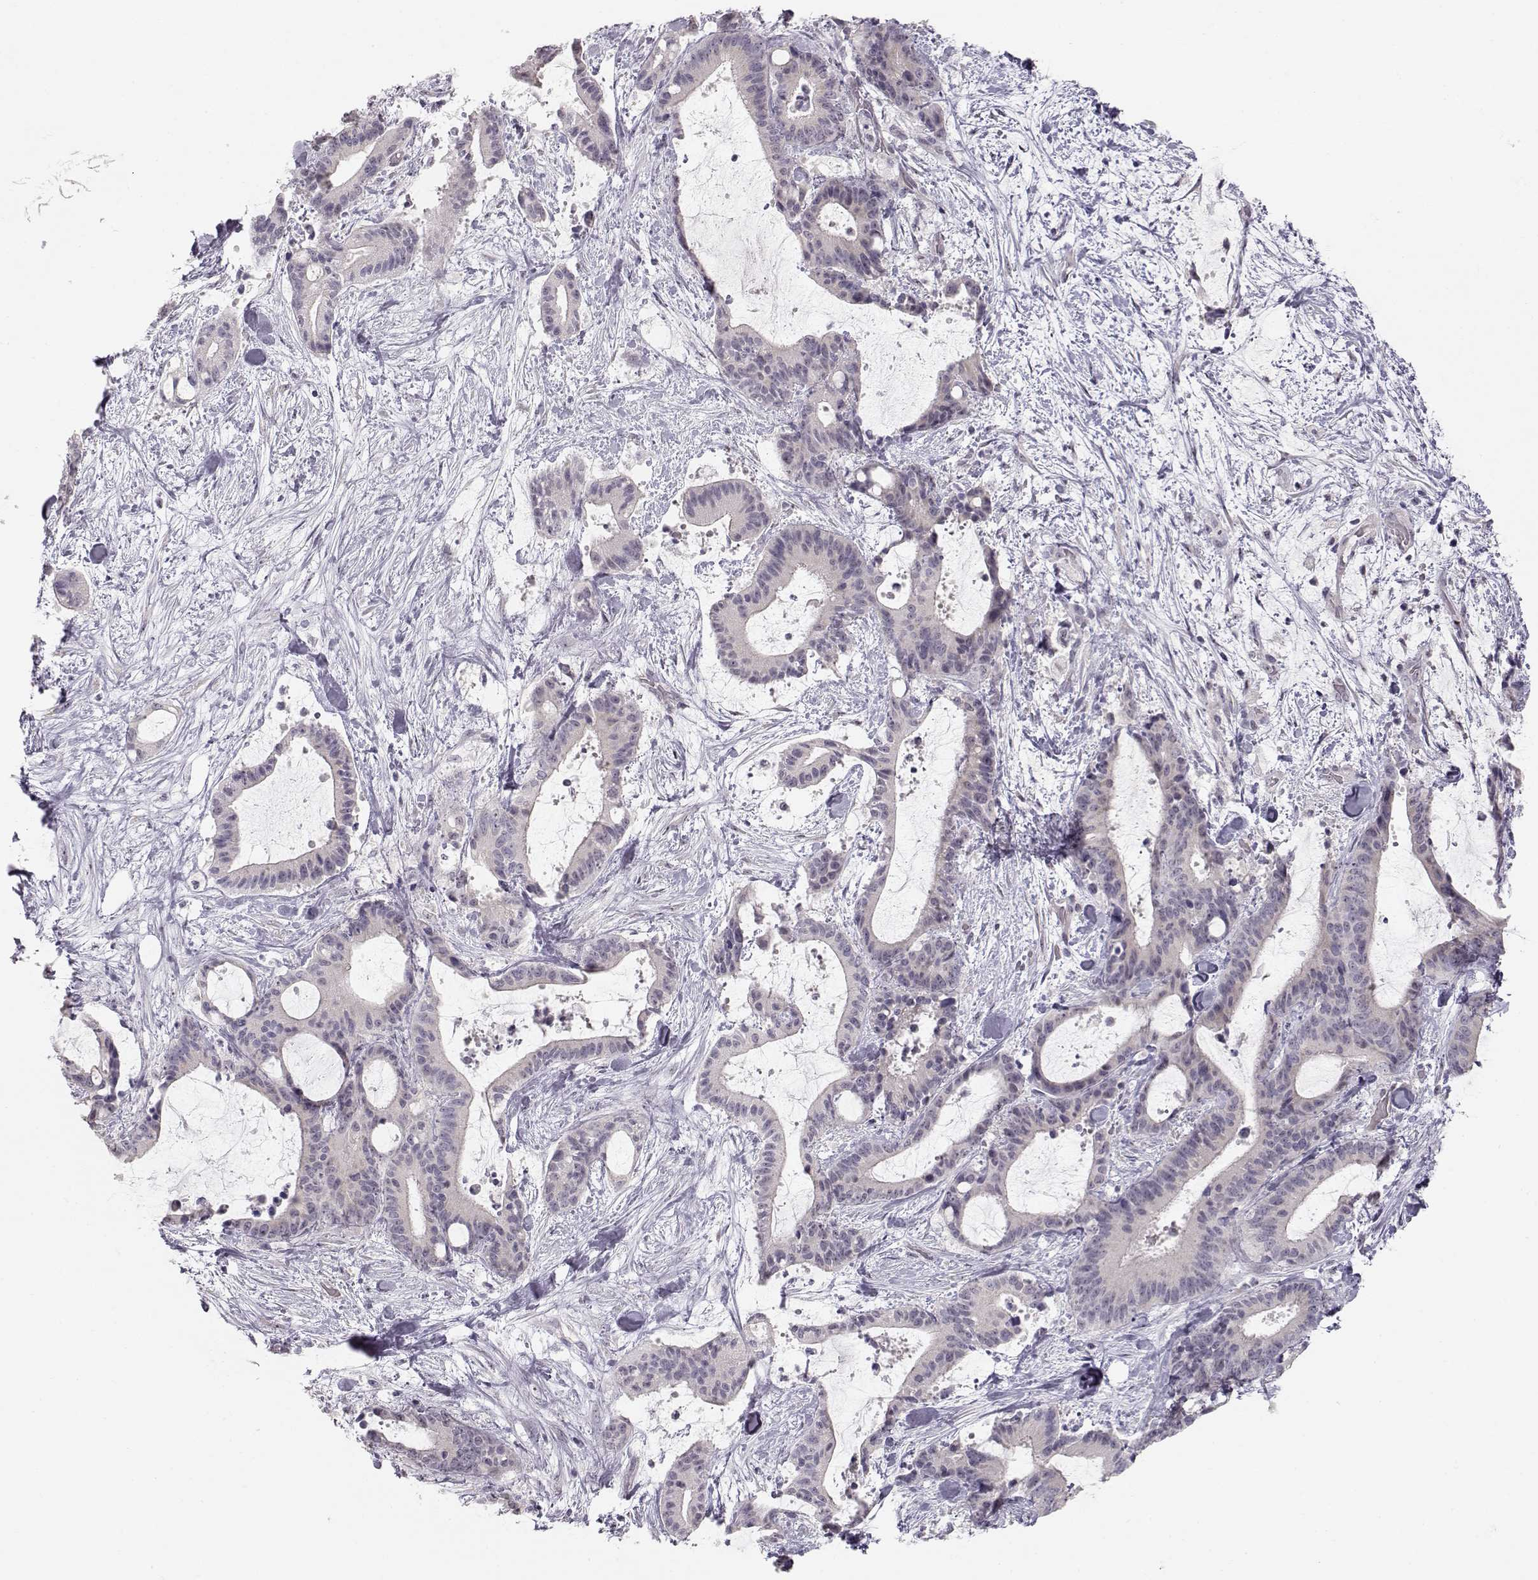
{"staining": {"intensity": "negative", "quantity": "none", "location": "none"}, "tissue": "liver cancer", "cell_type": "Tumor cells", "image_type": "cancer", "snomed": [{"axis": "morphology", "description": "Cholangiocarcinoma"}, {"axis": "topography", "description": "Liver"}], "caption": "High power microscopy histopathology image of an immunohistochemistry (IHC) micrograph of liver cholangiocarcinoma, revealing no significant staining in tumor cells.", "gene": "FAM205A", "patient": {"sex": "female", "age": 73}}